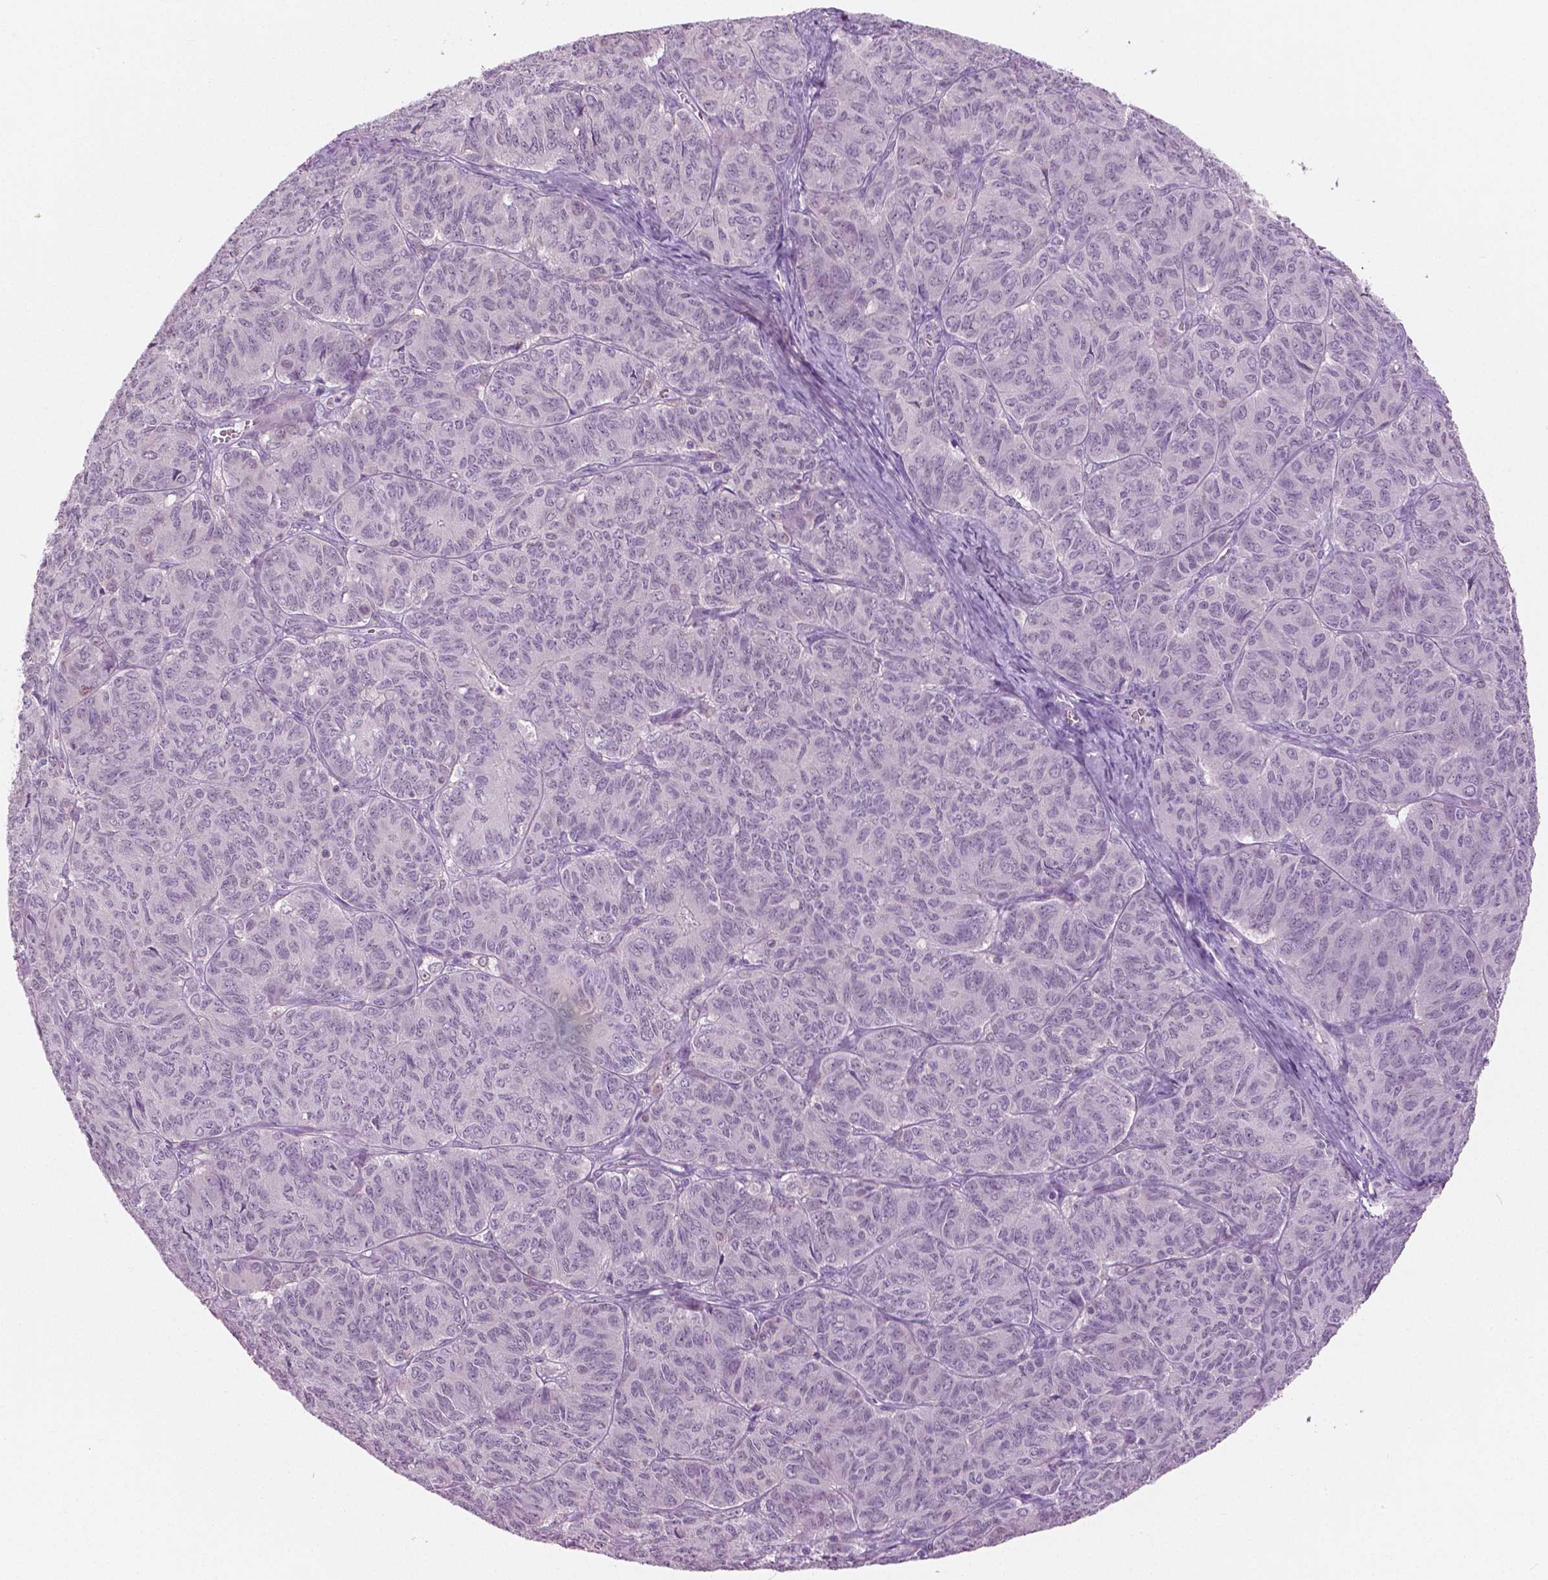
{"staining": {"intensity": "negative", "quantity": "none", "location": "none"}, "tissue": "ovarian cancer", "cell_type": "Tumor cells", "image_type": "cancer", "snomed": [{"axis": "morphology", "description": "Carcinoma, endometroid"}, {"axis": "topography", "description": "Ovary"}], "caption": "DAB (3,3'-diaminobenzidine) immunohistochemical staining of human ovarian endometroid carcinoma shows no significant staining in tumor cells.", "gene": "GALM", "patient": {"sex": "female", "age": 80}}